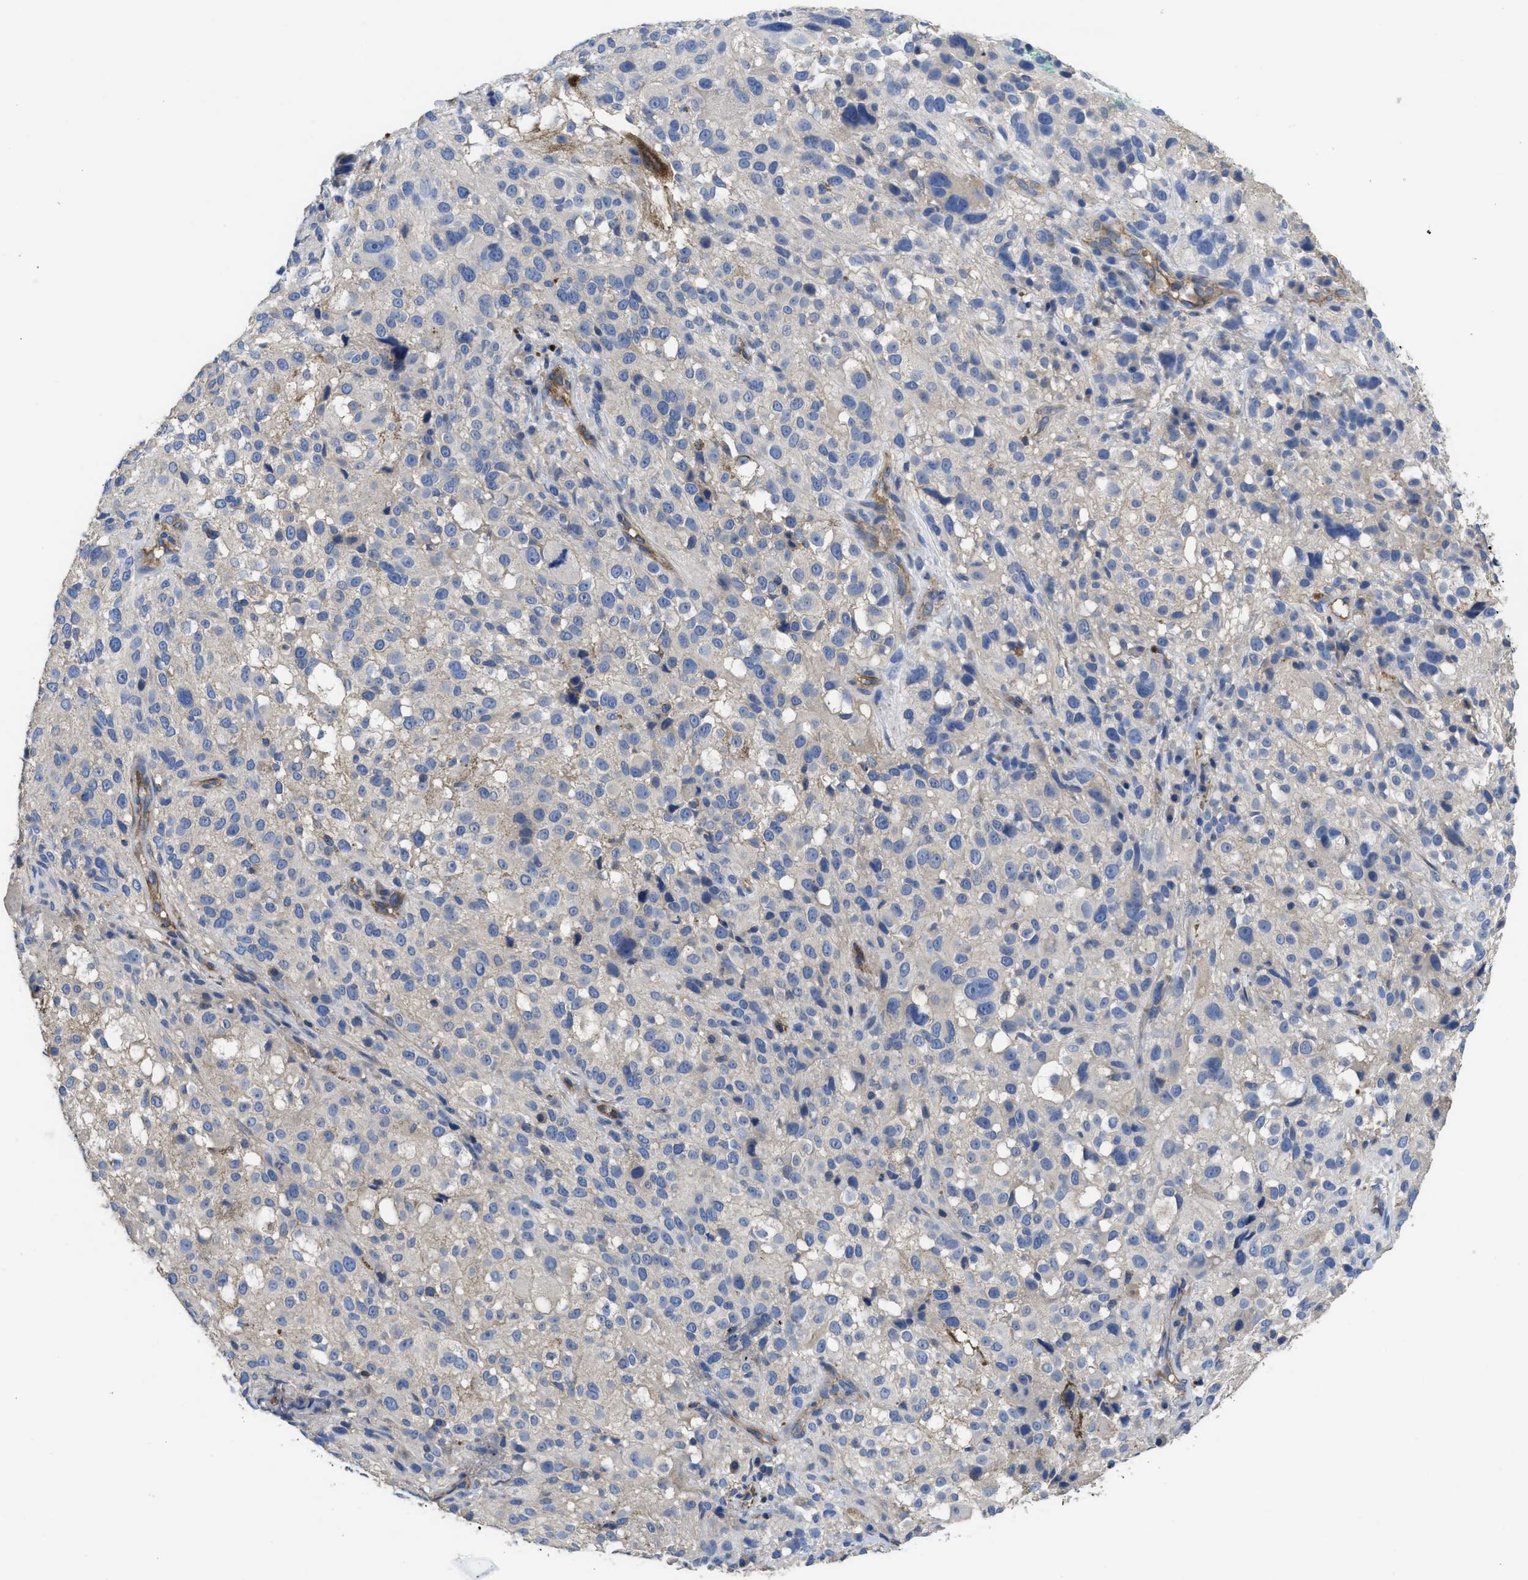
{"staining": {"intensity": "negative", "quantity": "none", "location": "none"}, "tissue": "melanoma", "cell_type": "Tumor cells", "image_type": "cancer", "snomed": [{"axis": "morphology", "description": "Necrosis, NOS"}, {"axis": "morphology", "description": "Malignant melanoma, NOS"}, {"axis": "topography", "description": "Skin"}], "caption": "The histopathology image displays no staining of tumor cells in malignant melanoma.", "gene": "USP4", "patient": {"sex": "female", "age": 87}}